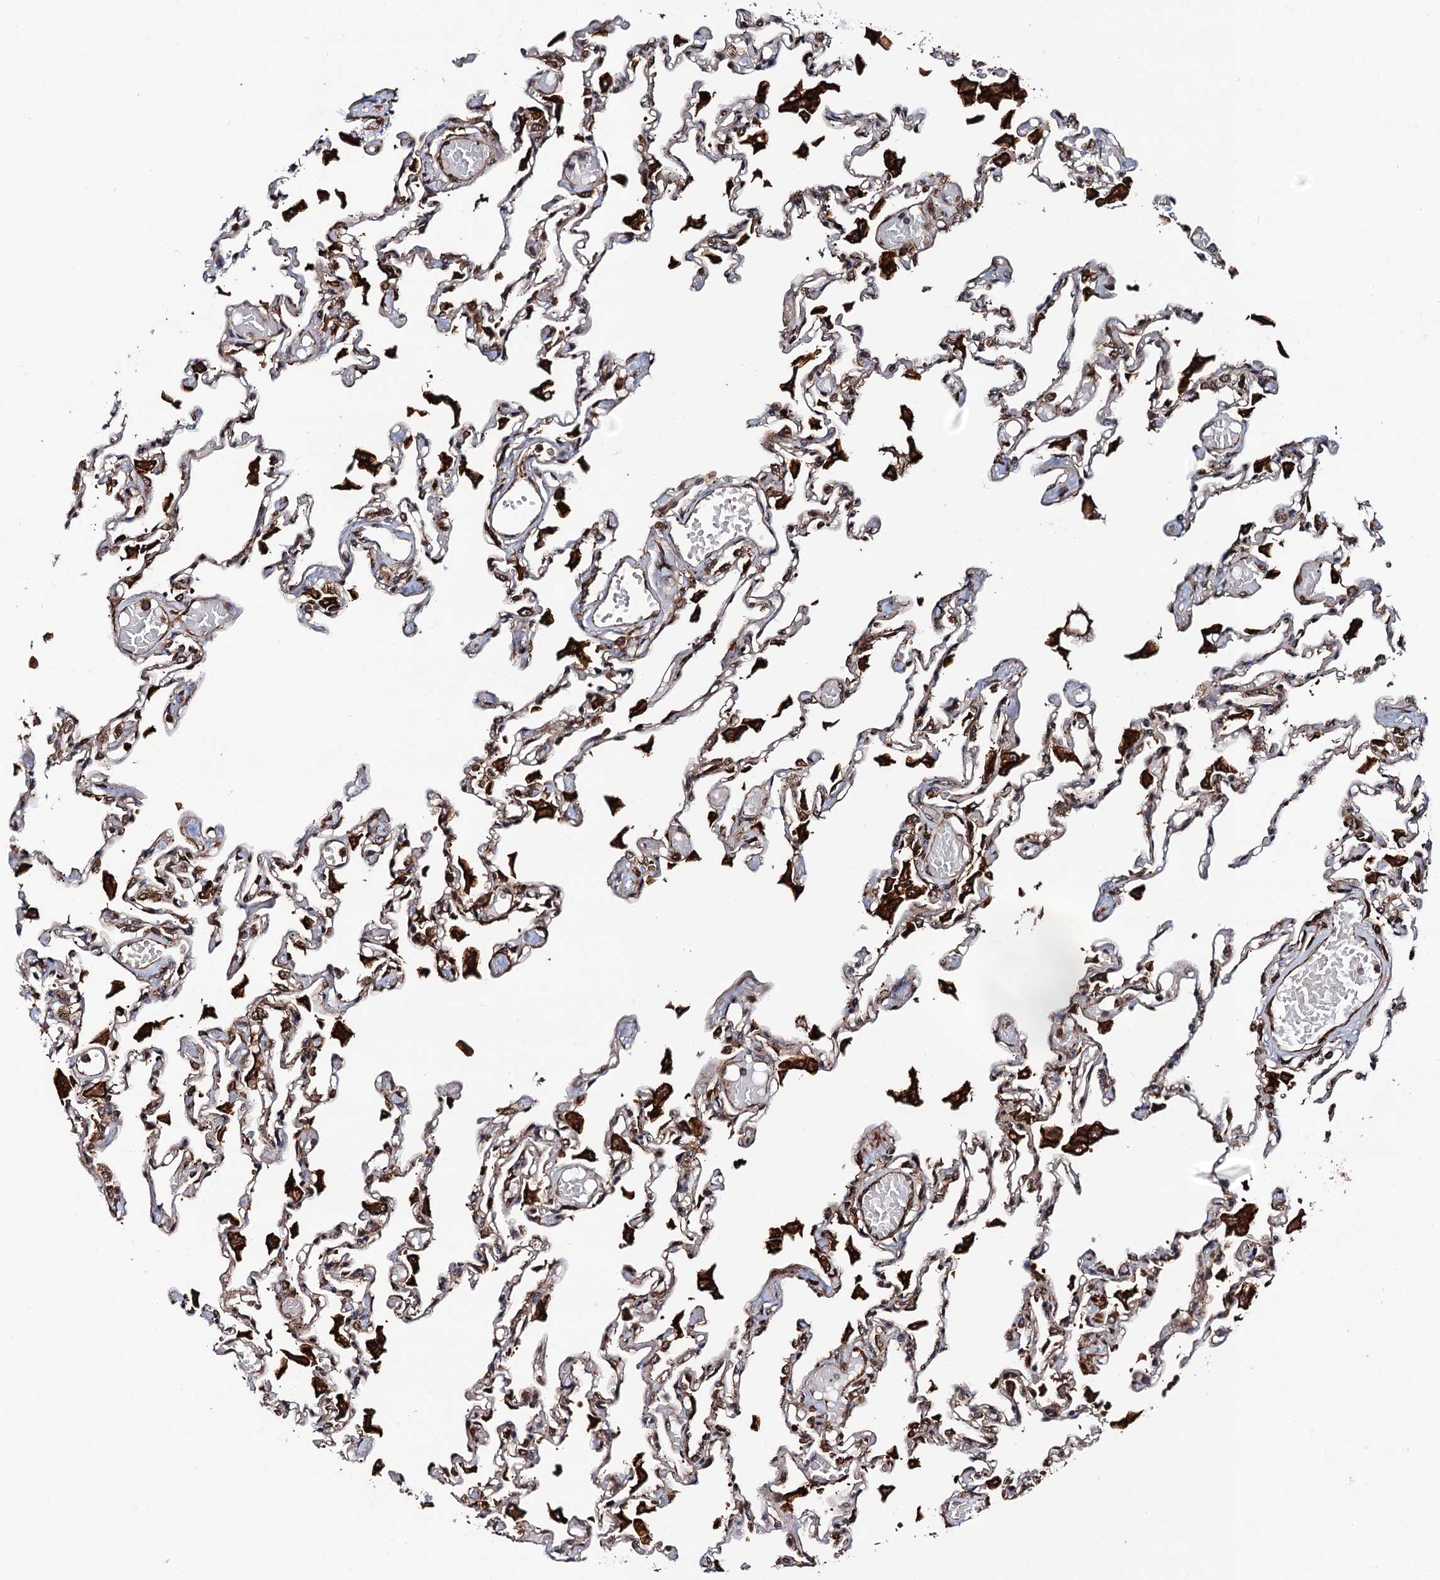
{"staining": {"intensity": "strong", "quantity": "25%-75%", "location": "cytoplasmic/membranous"}, "tissue": "lung", "cell_type": "Alveolar cells", "image_type": "normal", "snomed": [{"axis": "morphology", "description": "Normal tissue, NOS"}, {"axis": "topography", "description": "Bronchus"}, {"axis": "topography", "description": "Lung"}], "caption": "Normal lung reveals strong cytoplasmic/membranous expression in approximately 25%-75% of alveolar cells, visualized by immunohistochemistry.", "gene": "BORA", "patient": {"sex": "female", "age": 49}}